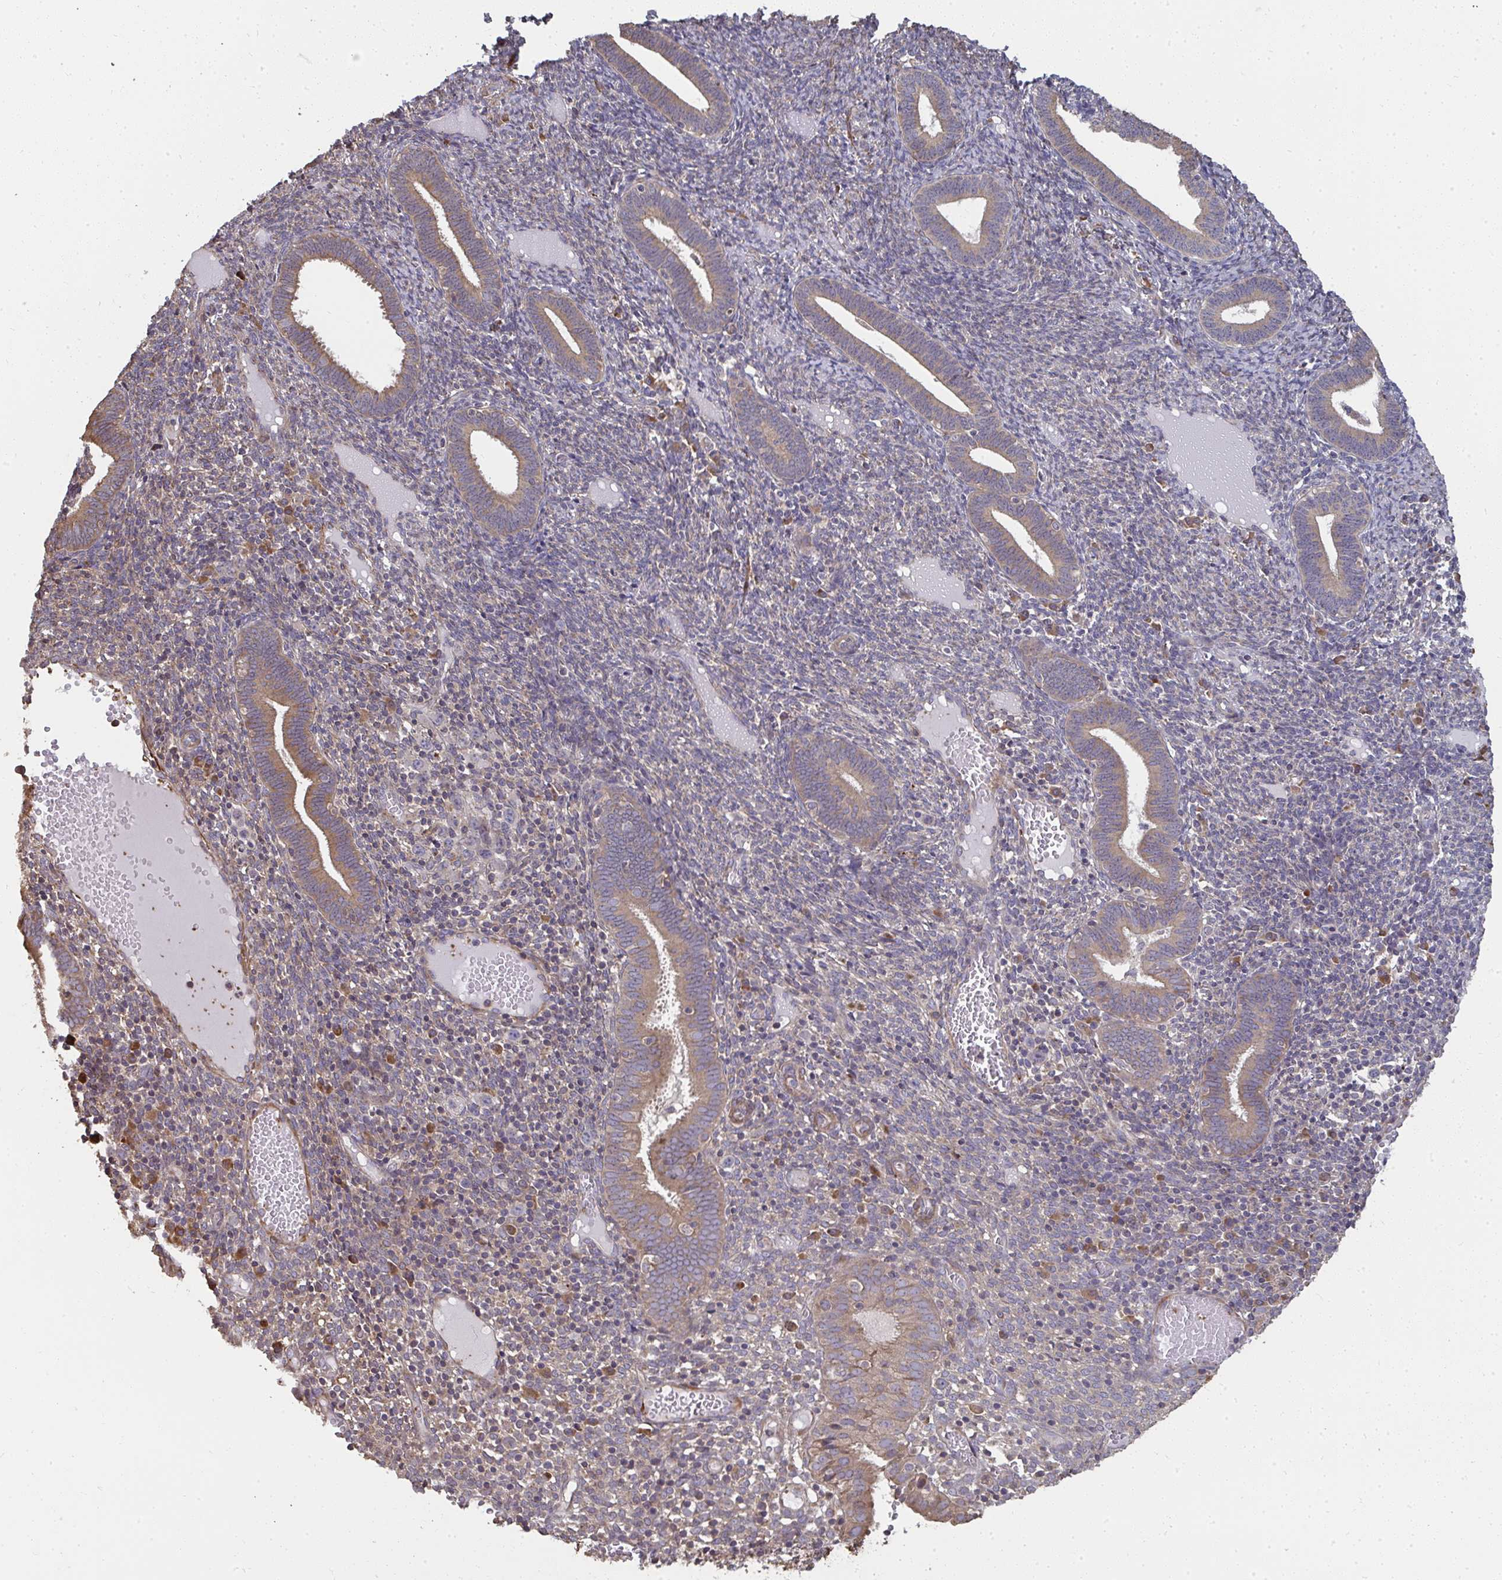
{"staining": {"intensity": "negative", "quantity": "none", "location": "none"}, "tissue": "endometrium", "cell_type": "Cells in endometrial stroma", "image_type": "normal", "snomed": [{"axis": "morphology", "description": "Normal tissue, NOS"}, {"axis": "topography", "description": "Endometrium"}], "caption": "High power microscopy image of an IHC histopathology image of normal endometrium, revealing no significant positivity in cells in endometrial stroma.", "gene": "ZFYVE28", "patient": {"sex": "female", "age": 41}}